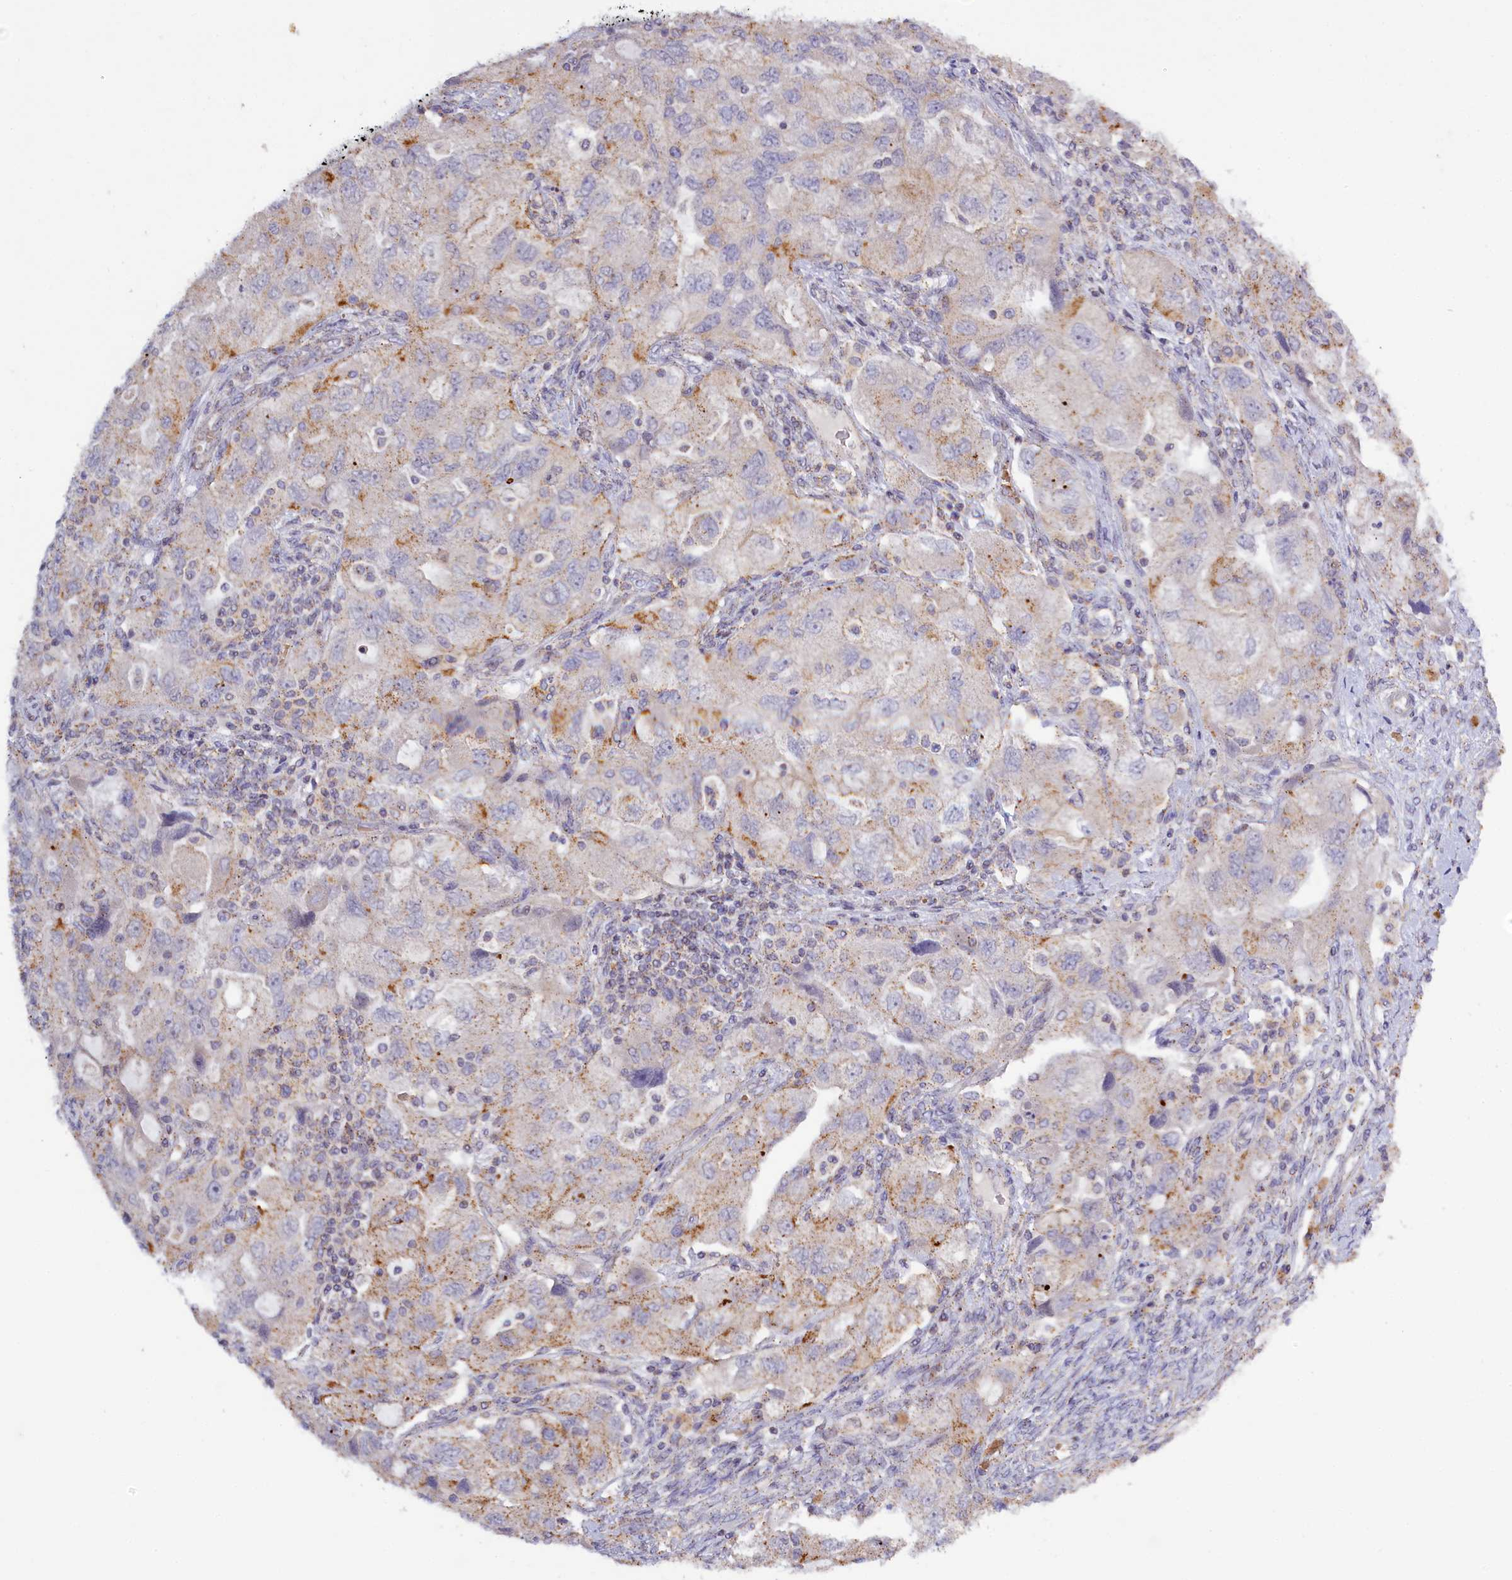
{"staining": {"intensity": "moderate", "quantity": "<25%", "location": "cytoplasmic/membranous"}, "tissue": "ovarian cancer", "cell_type": "Tumor cells", "image_type": "cancer", "snomed": [{"axis": "morphology", "description": "Carcinoma, NOS"}, {"axis": "morphology", "description": "Cystadenocarcinoma, serous, NOS"}, {"axis": "topography", "description": "Ovary"}], "caption": "An IHC micrograph of neoplastic tissue is shown. Protein staining in brown highlights moderate cytoplasmic/membranous positivity in serous cystadenocarcinoma (ovarian) within tumor cells. (DAB (3,3'-diaminobenzidine) = brown stain, brightfield microscopy at high magnification).", "gene": "HYKK", "patient": {"sex": "female", "age": 69}}